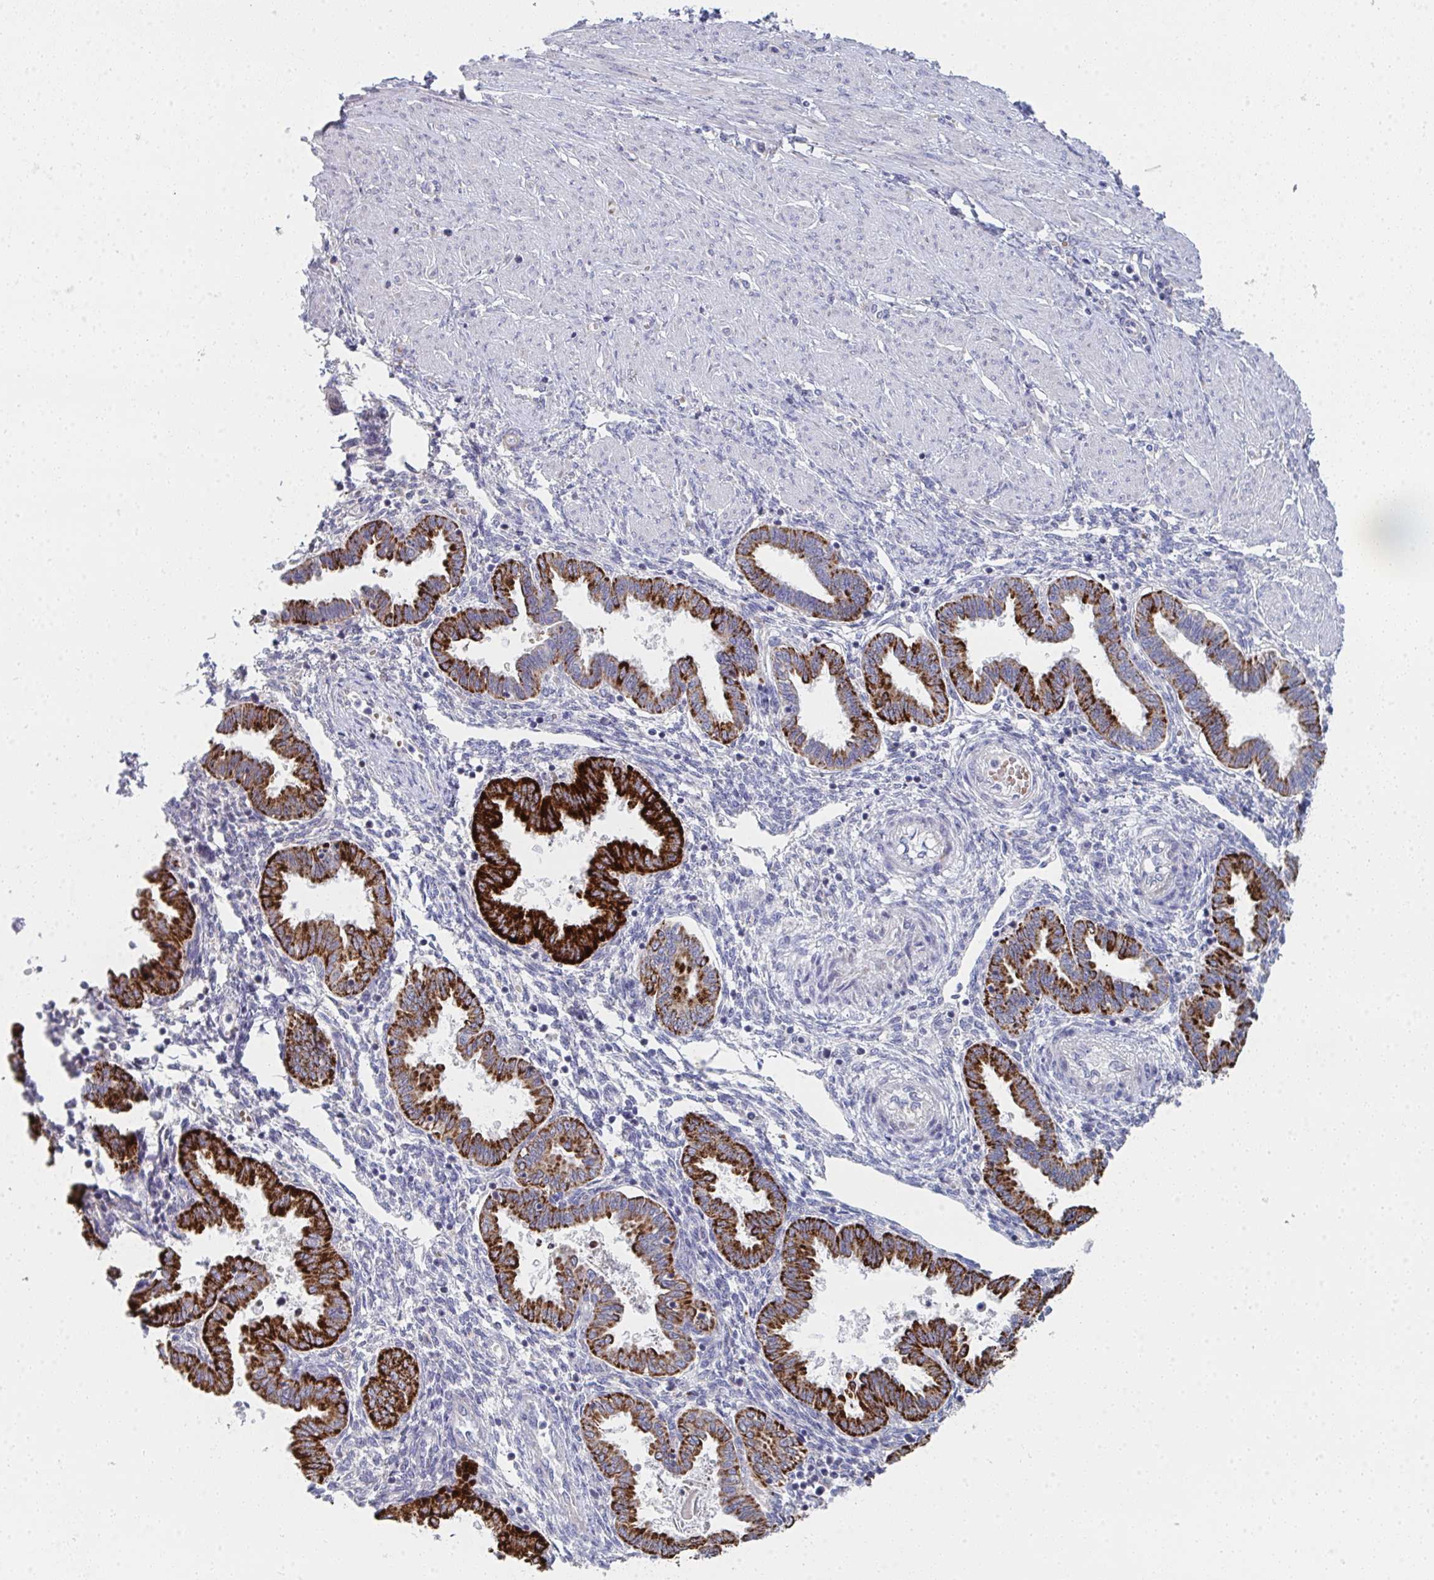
{"staining": {"intensity": "negative", "quantity": "none", "location": "none"}, "tissue": "endometrium", "cell_type": "Cells in endometrial stroma", "image_type": "normal", "snomed": [{"axis": "morphology", "description": "Normal tissue, NOS"}, {"axis": "topography", "description": "Endometrium"}], "caption": "Immunohistochemistry image of normal endometrium stained for a protein (brown), which demonstrates no positivity in cells in endometrial stroma.", "gene": "VWDE", "patient": {"sex": "female", "age": 33}}